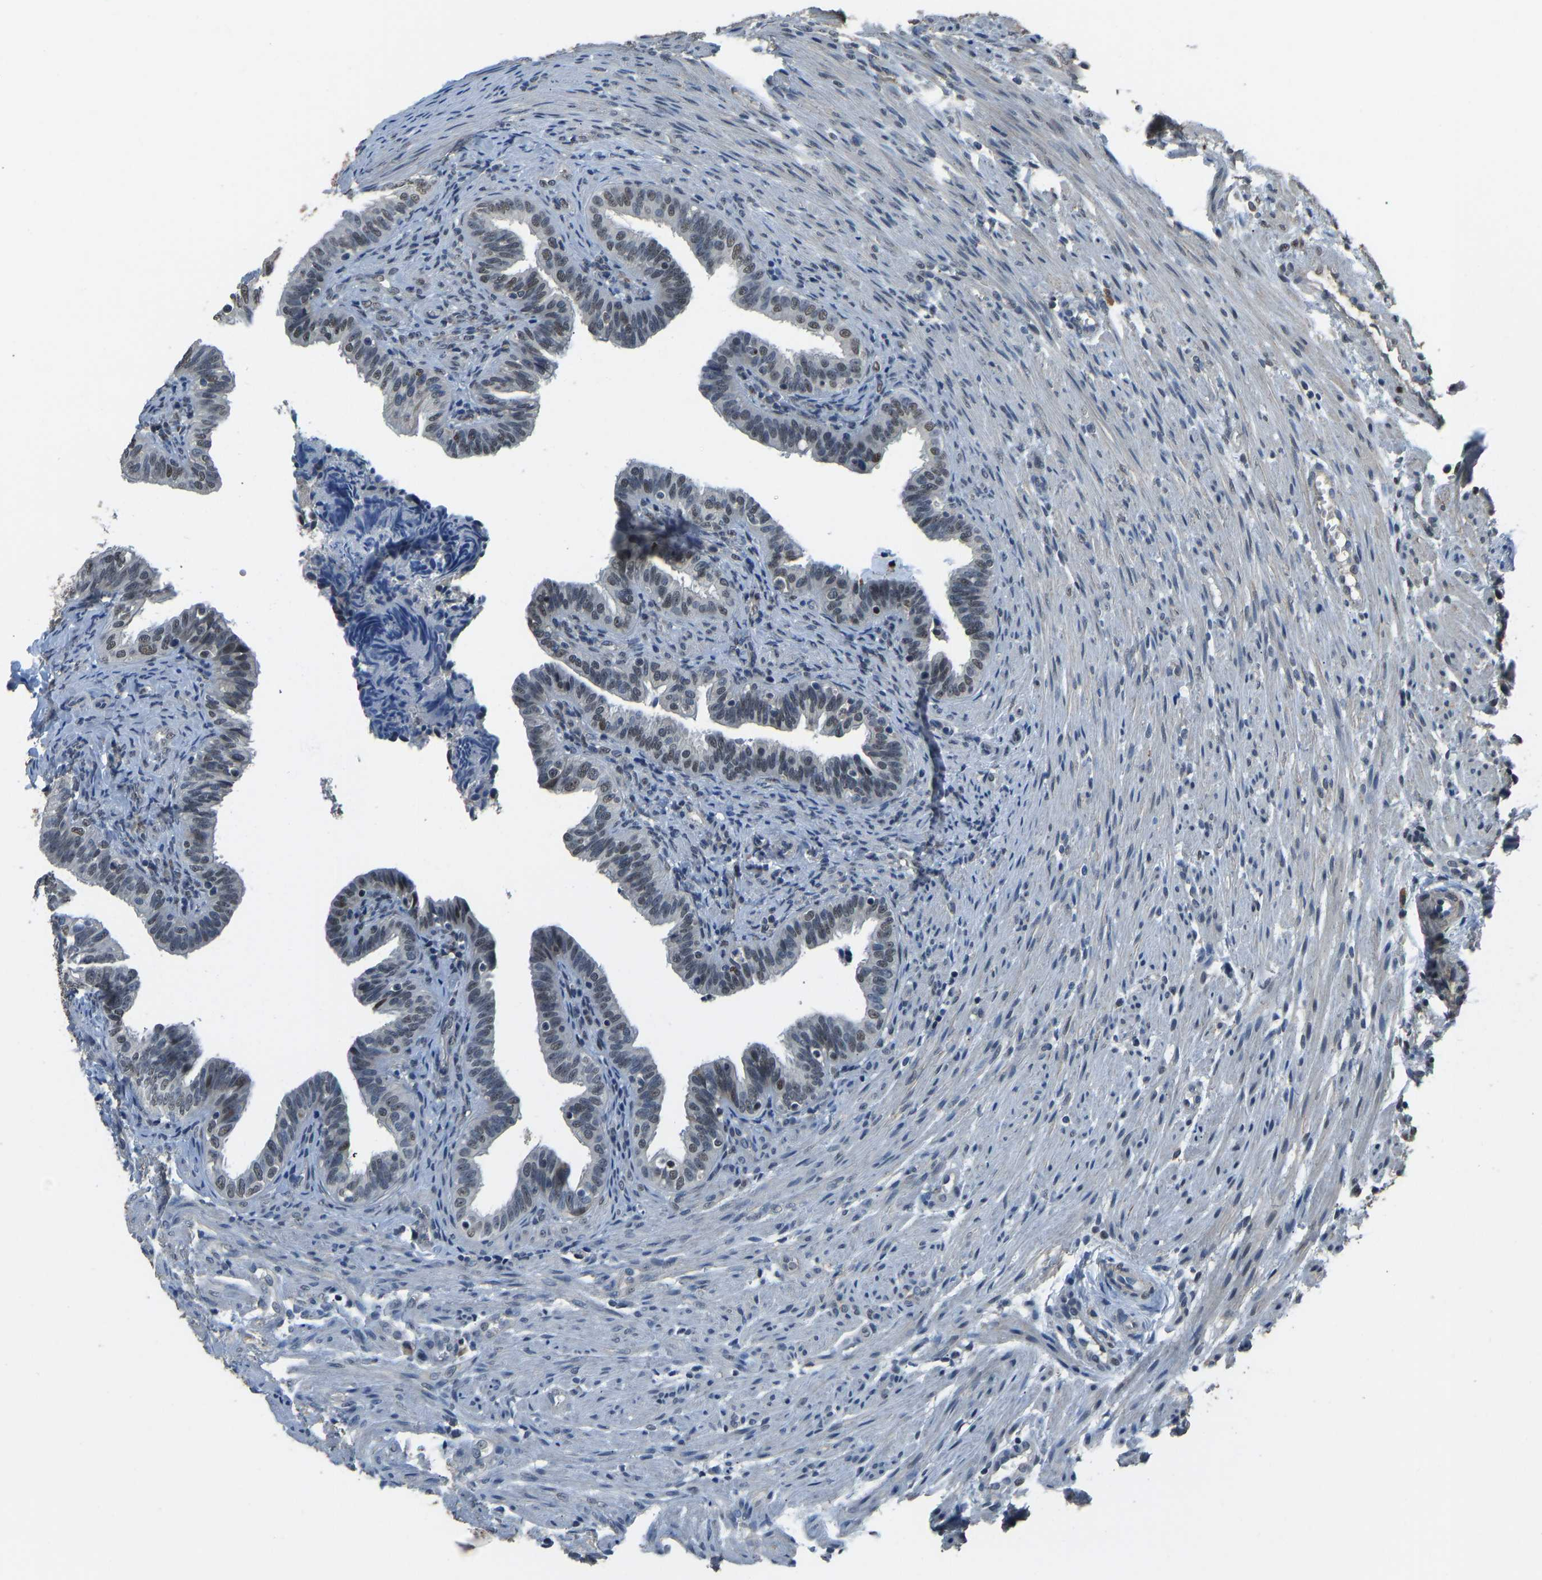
{"staining": {"intensity": "weak", "quantity": "<25%", "location": "nuclear"}, "tissue": "fallopian tube", "cell_type": "Glandular cells", "image_type": "normal", "snomed": [{"axis": "morphology", "description": "Normal tissue, NOS"}, {"axis": "topography", "description": "Fallopian tube"}, {"axis": "topography", "description": "Placenta"}], "caption": "IHC of benign human fallopian tube displays no staining in glandular cells.", "gene": "FOS", "patient": {"sex": "female", "age": 34}}